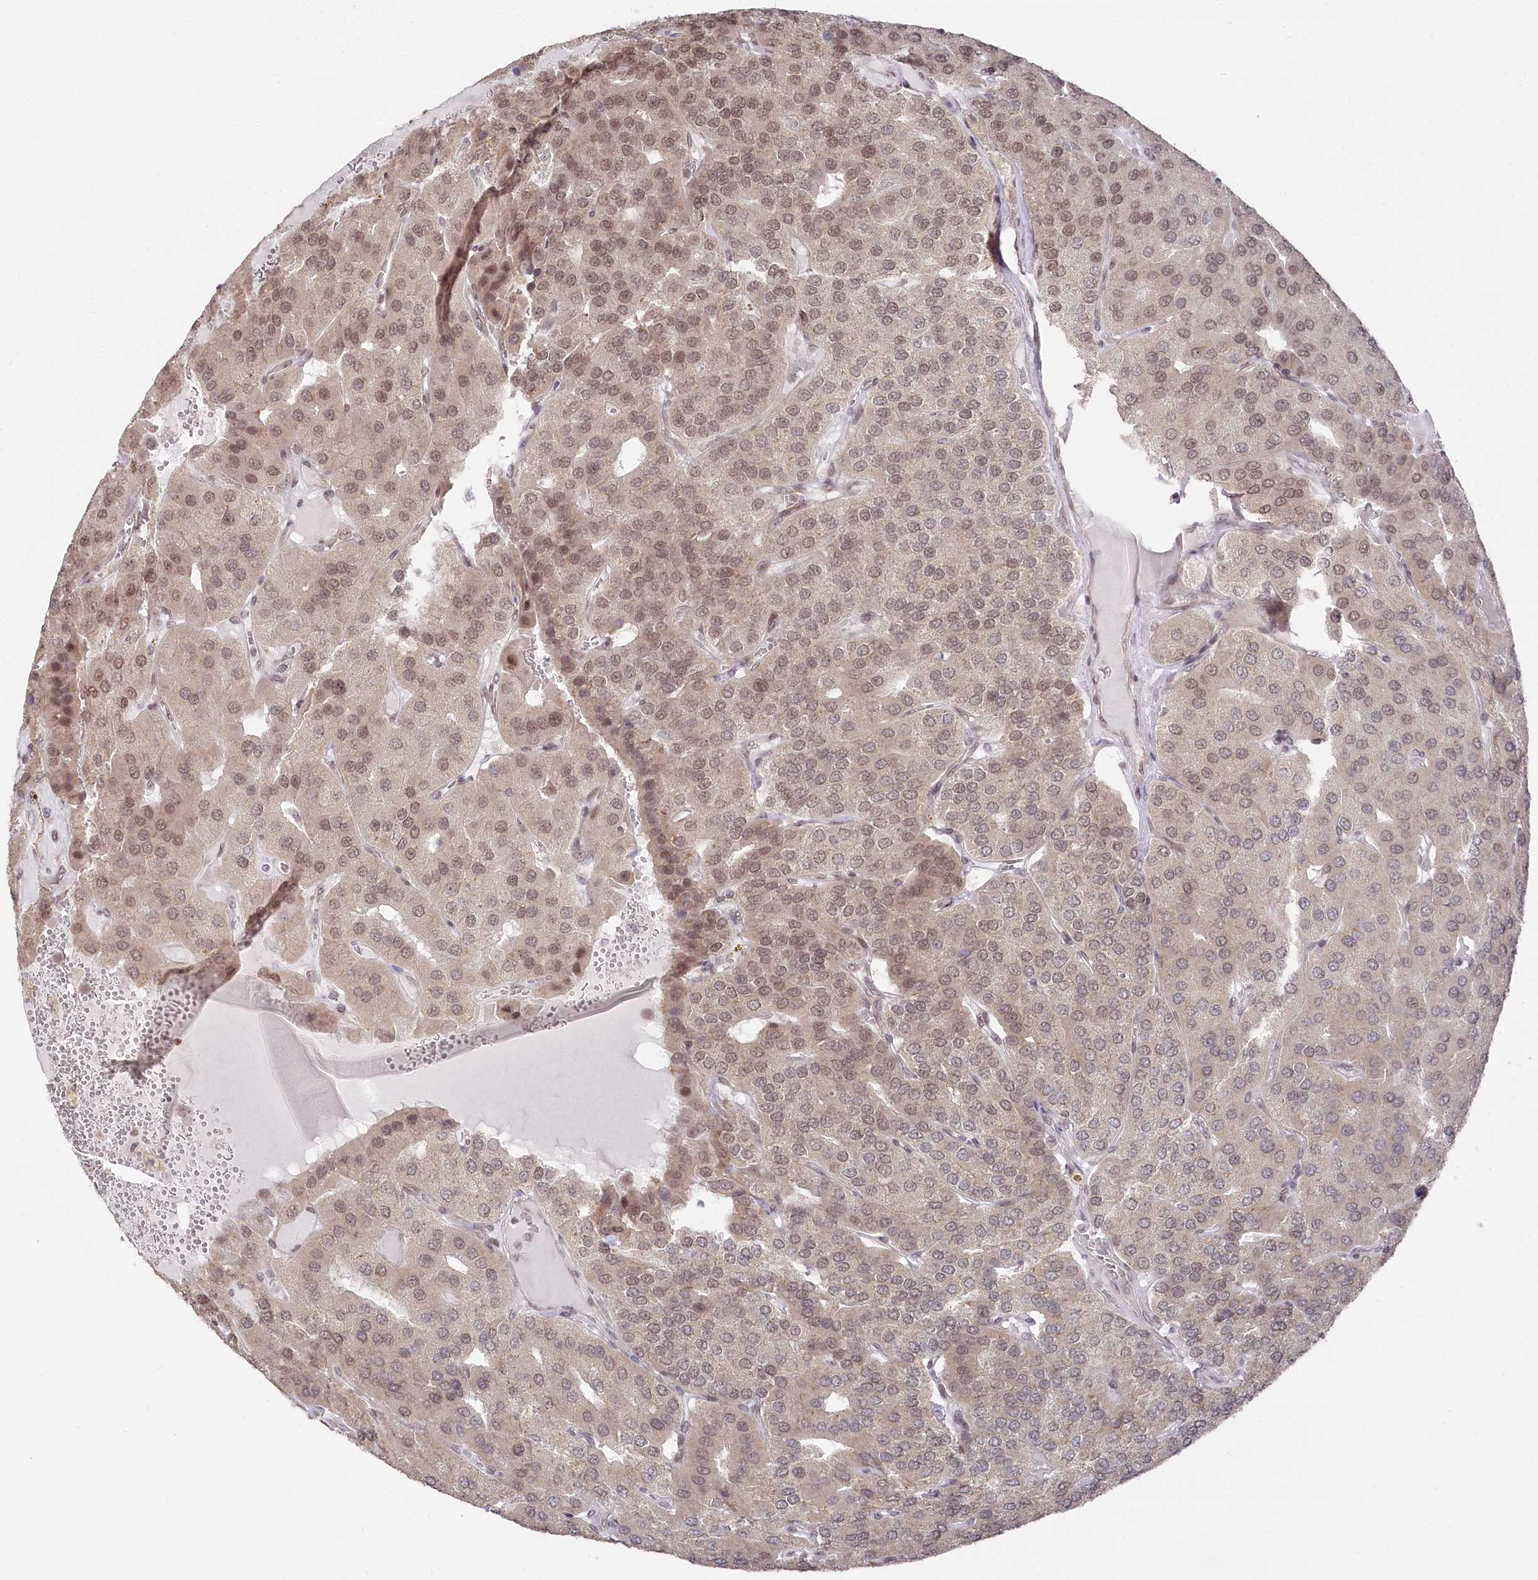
{"staining": {"intensity": "weak", "quantity": ">75%", "location": "nuclear"}, "tissue": "parathyroid gland", "cell_type": "Glandular cells", "image_type": "normal", "snomed": [{"axis": "morphology", "description": "Normal tissue, NOS"}, {"axis": "morphology", "description": "Adenoma, NOS"}, {"axis": "topography", "description": "Parathyroid gland"}], "caption": "Weak nuclear protein staining is present in about >75% of glandular cells in parathyroid gland. The staining is performed using DAB brown chromogen to label protein expression. The nuclei are counter-stained blue using hematoxylin.", "gene": "CGGBP1", "patient": {"sex": "female", "age": 86}}